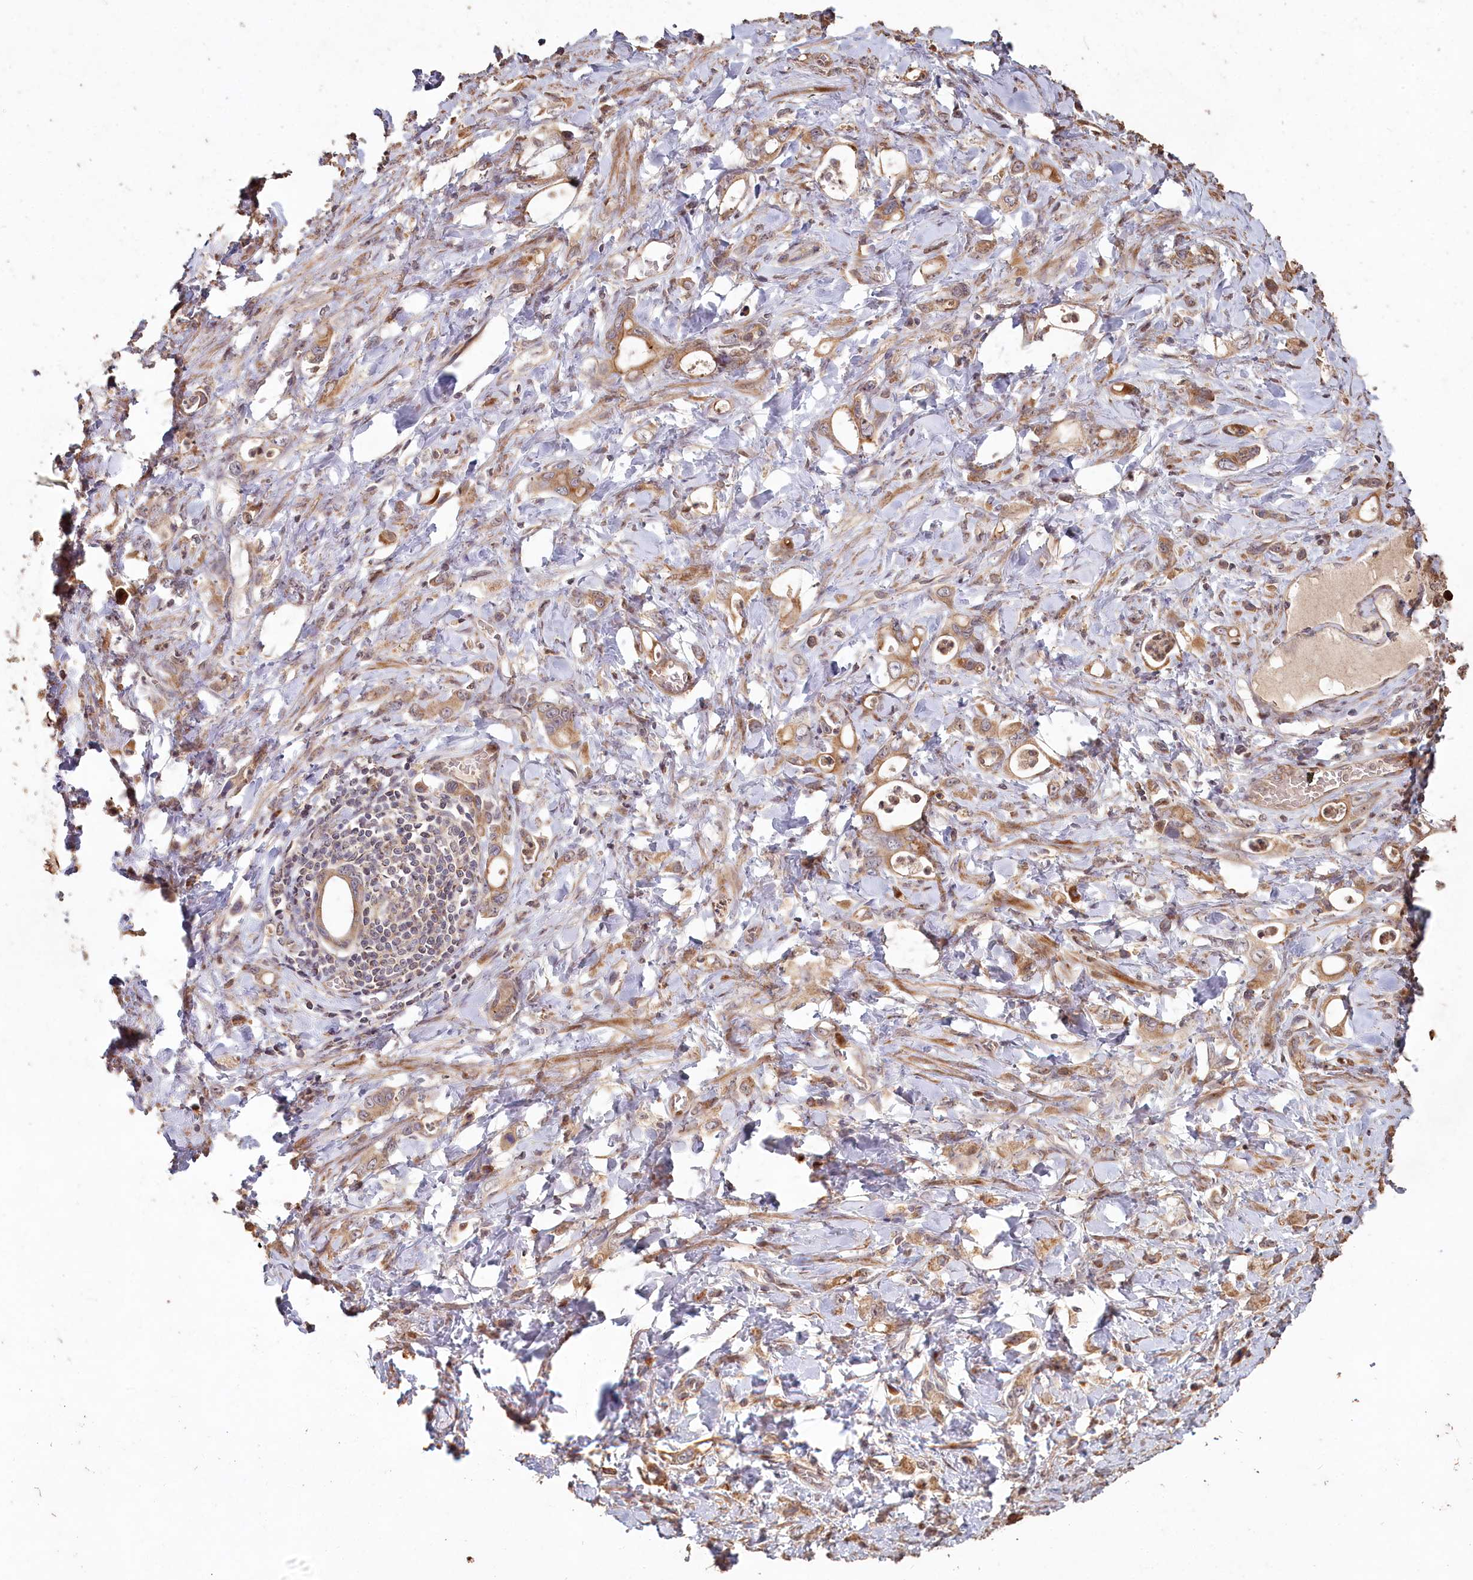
{"staining": {"intensity": "moderate", "quantity": ">75%", "location": "cytoplasmic/membranous"}, "tissue": "stomach cancer", "cell_type": "Tumor cells", "image_type": "cancer", "snomed": [{"axis": "morphology", "description": "Adenocarcinoma, NOS"}, {"axis": "topography", "description": "Stomach, lower"}], "caption": "A brown stain highlights moderate cytoplasmic/membranous expression of a protein in adenocarcinoma (stomach) tumor cells.", "gene": "HAL", "patient": {"sex": "female", "age": 43}}